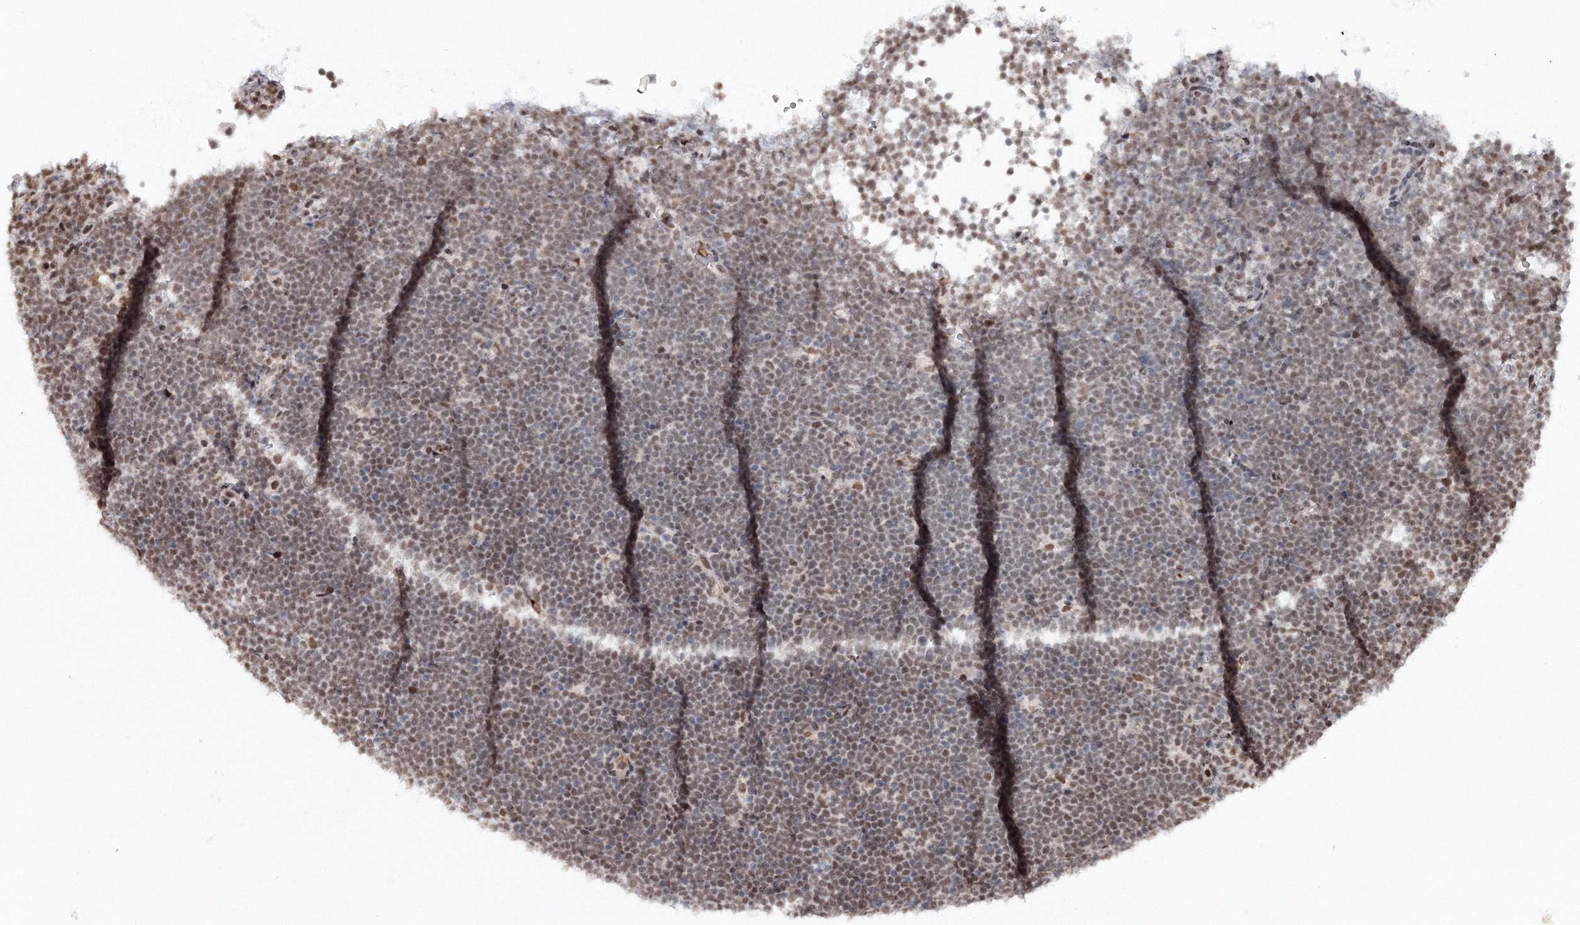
{"staining": {"intensity": "weak", "quantity": ">75%", "location": "cytoplasmic/membranous,nuclear"}, "tissue": "lymphoma", "cell_type": "Tumor cells", "image_type": "cancer", "snomed": [{"axis": "morphology", "description": "Malignant lymphoma, non-Hodgkin's type, High grade"}, {"axis": "topography", "description": "Lymph node"}], "caption": "A low amount of weak cytoplasmic/membranous and nuclear positivity is appreciated in about >75% of tumor cells in high-grade malignant lymphoma, non-Hodgkin's type tissue. The staining was performed using DAB (3,3'-diaminobenzidine) to visualize the protein expression in brown, while the nuclei were stained in blue with hematoxylin (Magnification: 20x).", "gene": "C3orf33", "patient": {"sex": "male", "age": 13}}